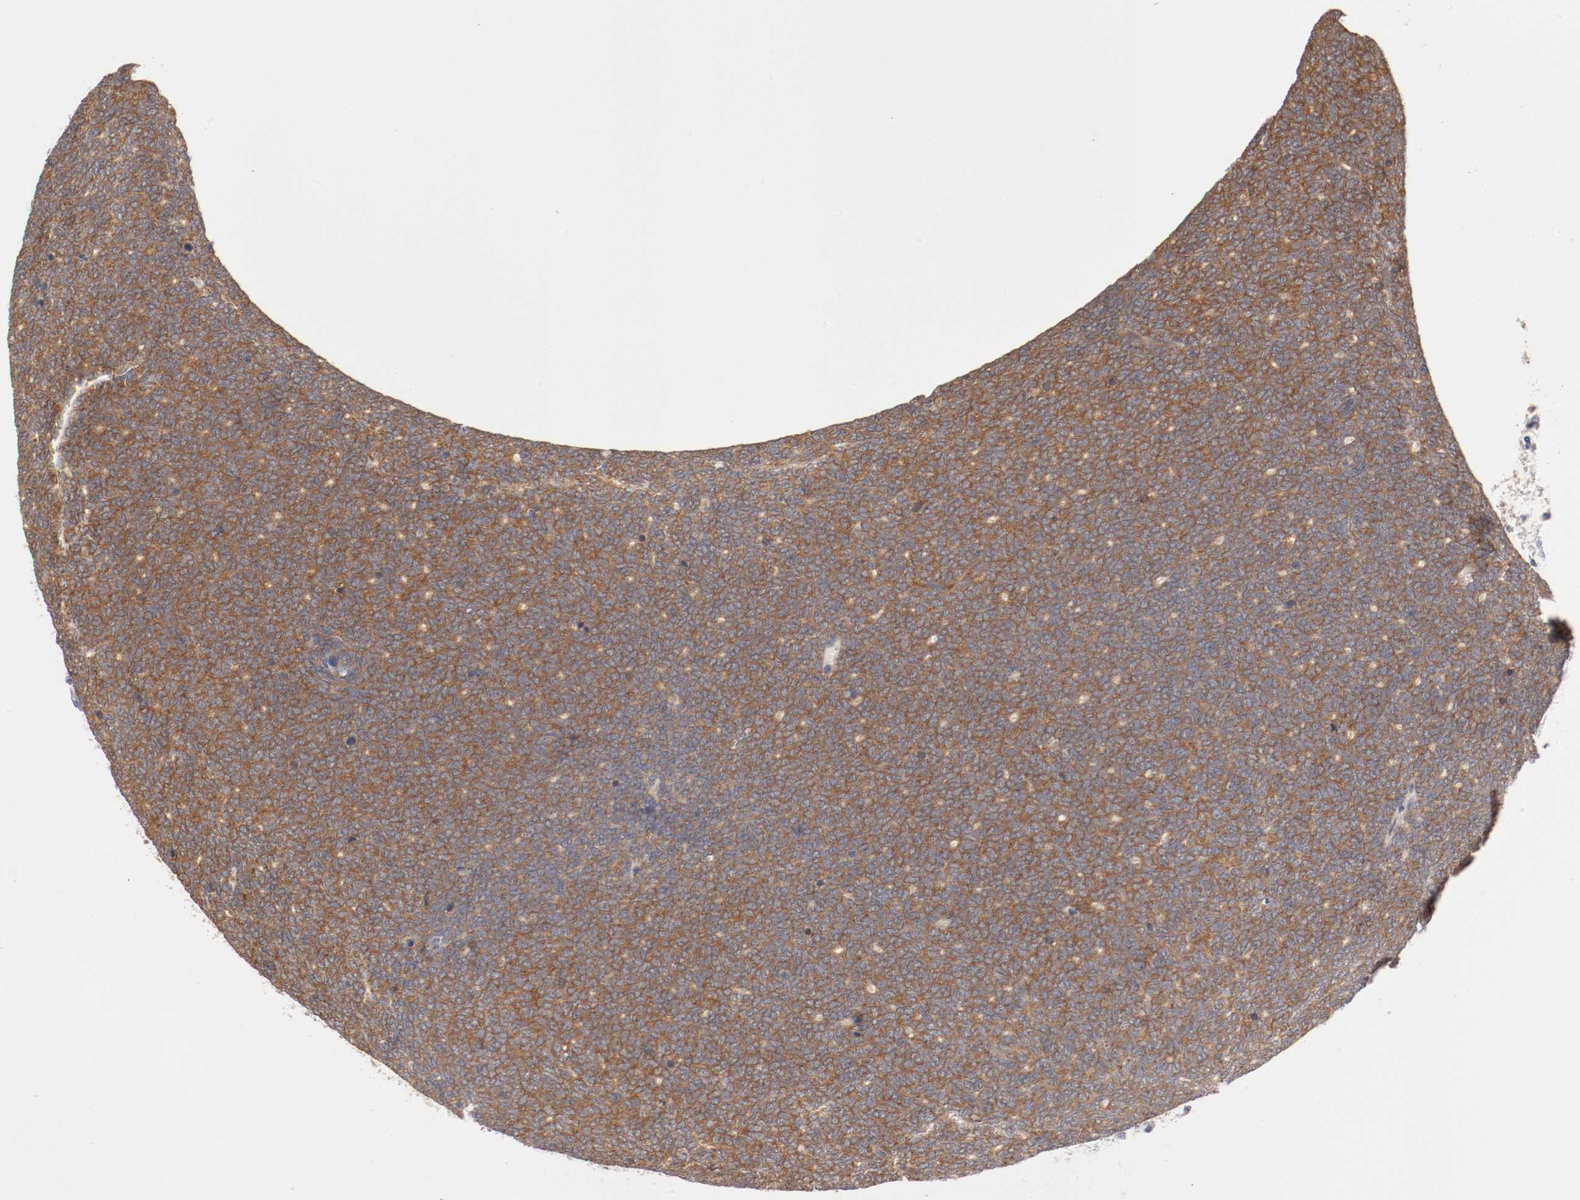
{"staining": {"intensity": "moderate", "quantity": ">75%", "location": "cytoplasmic/membranous"}, "tissue": "renal cancer", "cell_type": "Tumor cells", "image_type": "cancer", "snomed": [{"axis": "morphology", "description": "Neoplasm, malignant, NOS"}, {"axis": "topography", "description": "Kidney"}], "caption": "This image demonstrates IHC staining of renal cancer, with medium moderate cytoplasmic/membranous positivity in about >75% of tumor cells.", "gene": "FKBP3", "patient": {"sex": "male", "age": 28}}